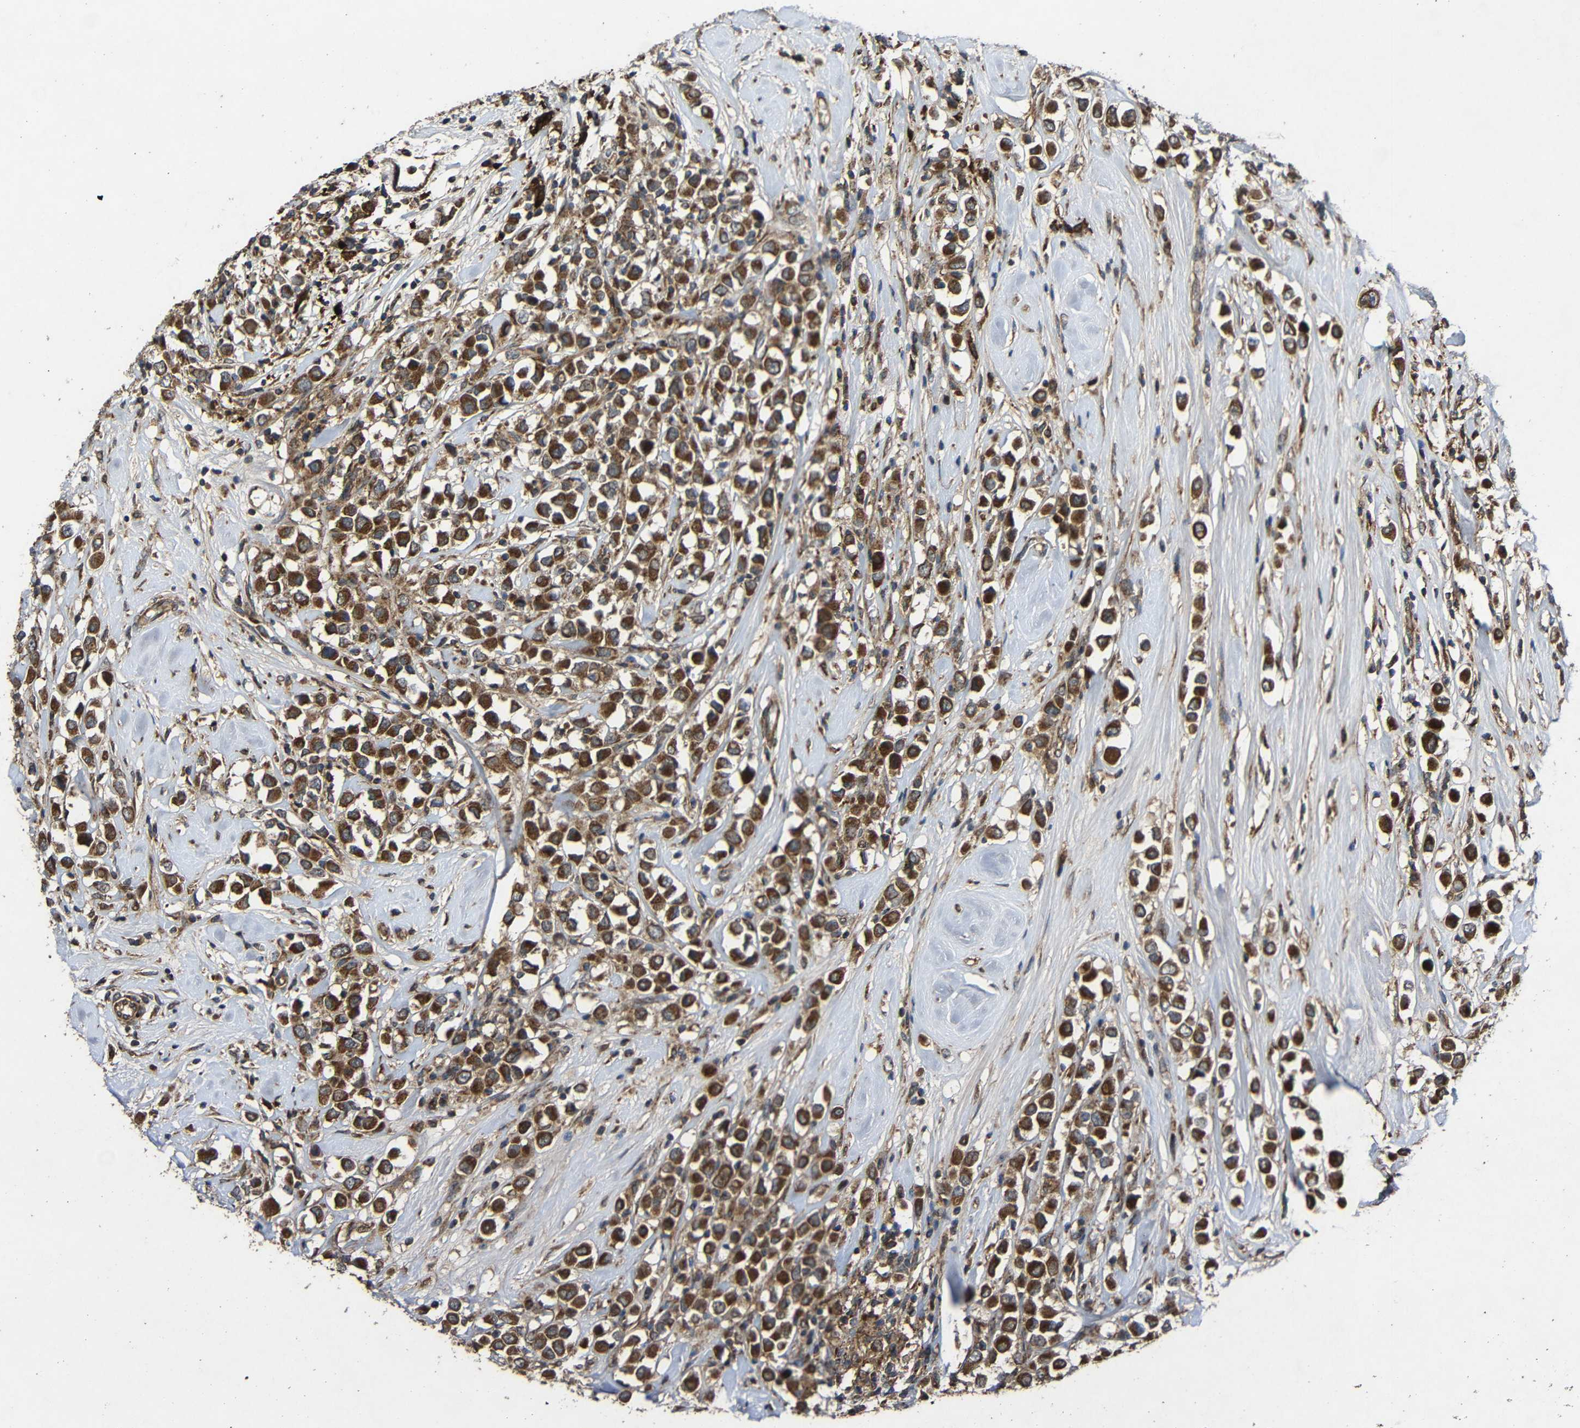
{"staining": {"intensity": "strong", "quantity": ">75%", "location": "cytoplasmic/membranous"}, "tissue": "breast cancer", "cell_type": "Tumor cells", "image_type": "cancer", "snomed": [{"axis": "morphology", "description": "Duct carcinoma"}, {"axis": "topography", "description": "Breast"}], "caption": "An immunohistochemistry micrograph of neoplastic tissue is shown. Protein staining in brown shows strong cytoplasmic/membranous positivity in breast cancer (infiltrating ductal carcinoma) within tumor cells.", "gene": "C1GALT1", "patient": {"sex": "female", "age": 61}}